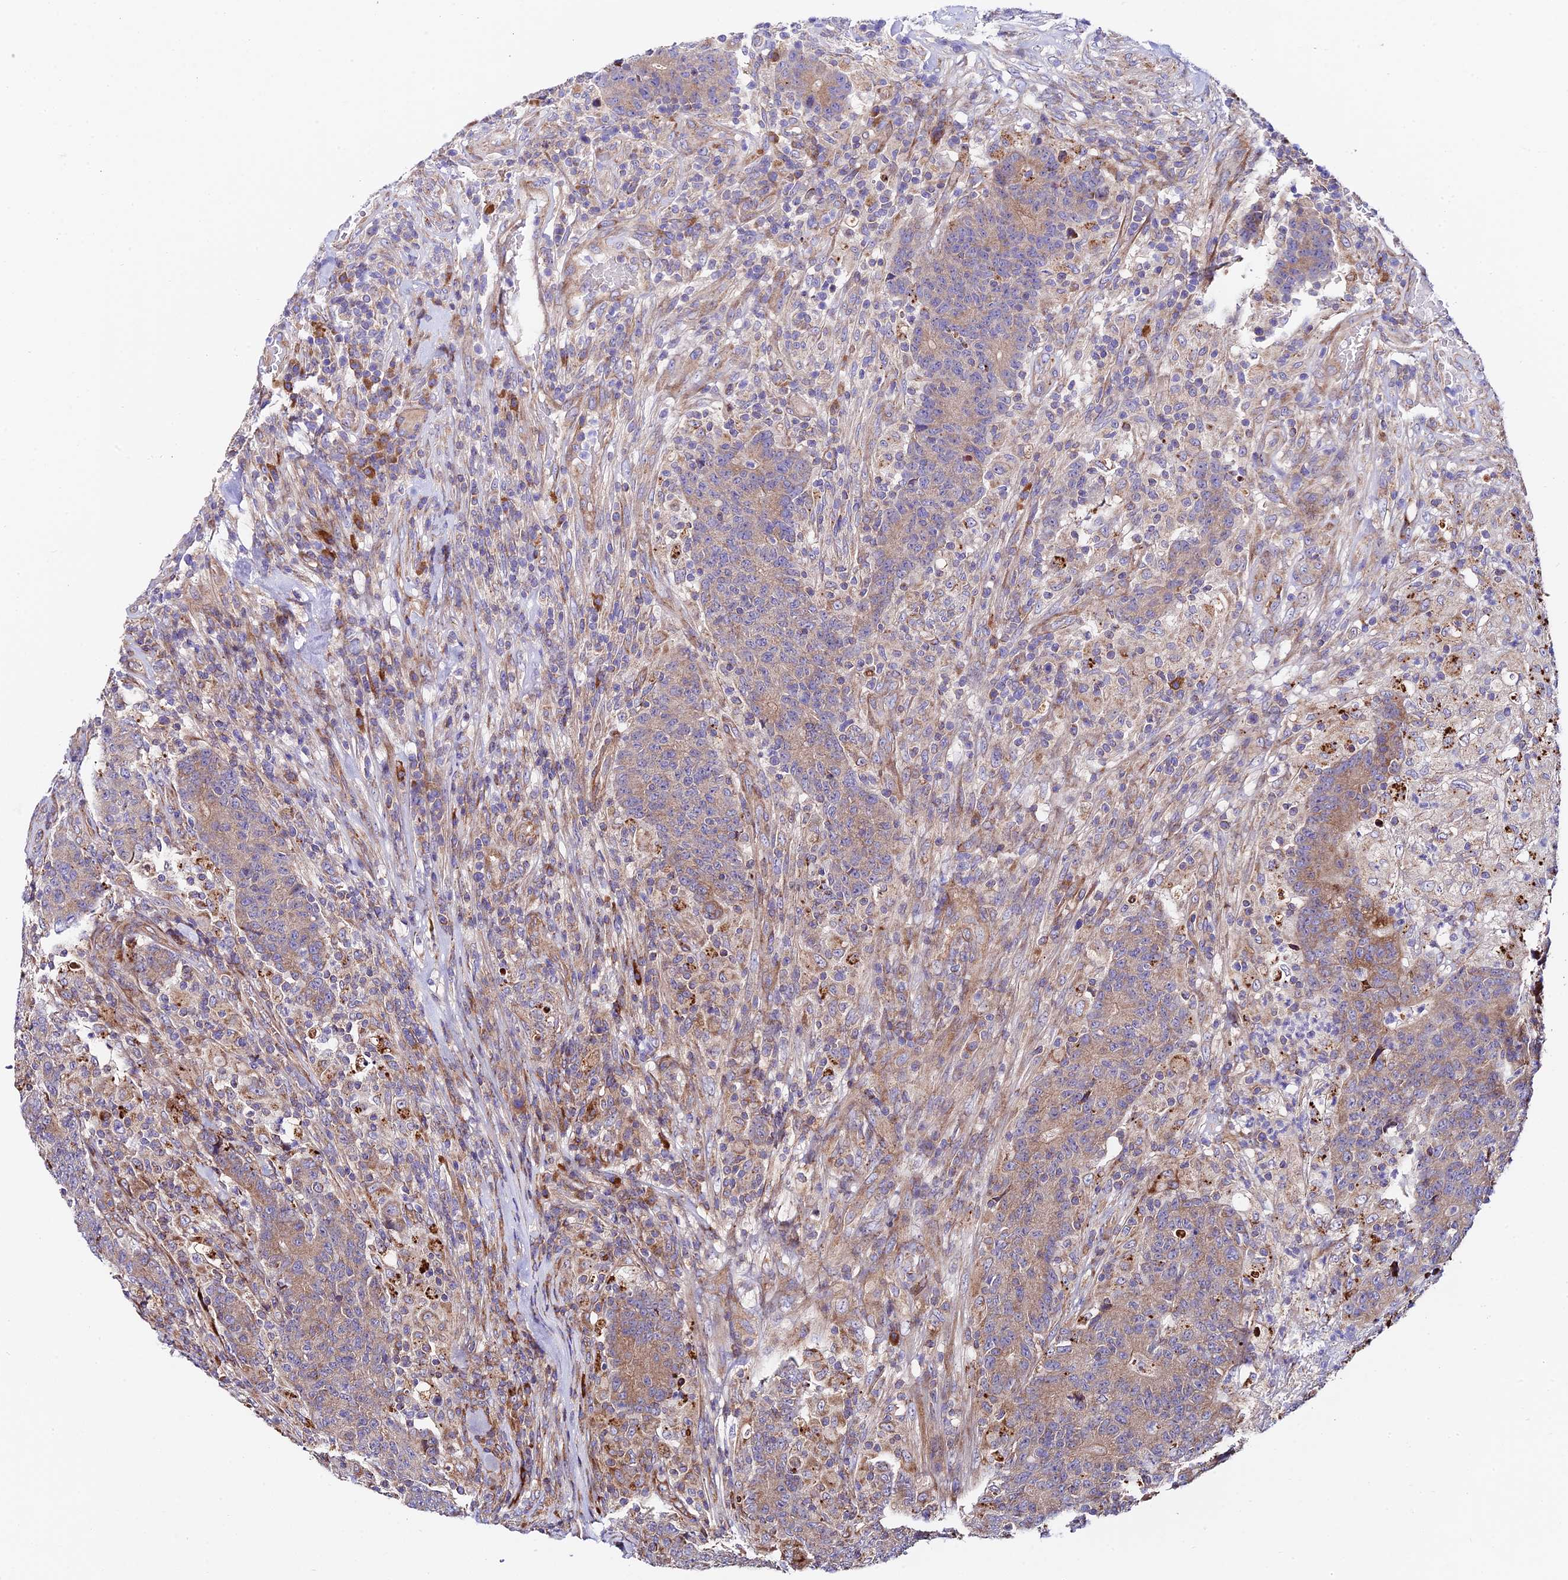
{"staining": {"intensity": "weak", "quantity": ">75%", "location": "cytoplasmic/membranous"}, "tissue": "colorectal cancer", "cell_type": "Tumor cells", "image_type": "cancer", "snomed": [{"axis": "morphology", "description": "Adenocarcinoma, NOS"}, {"axis": "topography", "description": "Colon"}], "caption": "There is low levels of weak cytoplasmic/membranous staining in tumor cells of colorectal cancer (adenocarcinoma), as demonstrated by immunohistochemical staining (brown color).", "gene": "VPS13C", "patient": {"sex": "female", "age": 75}}